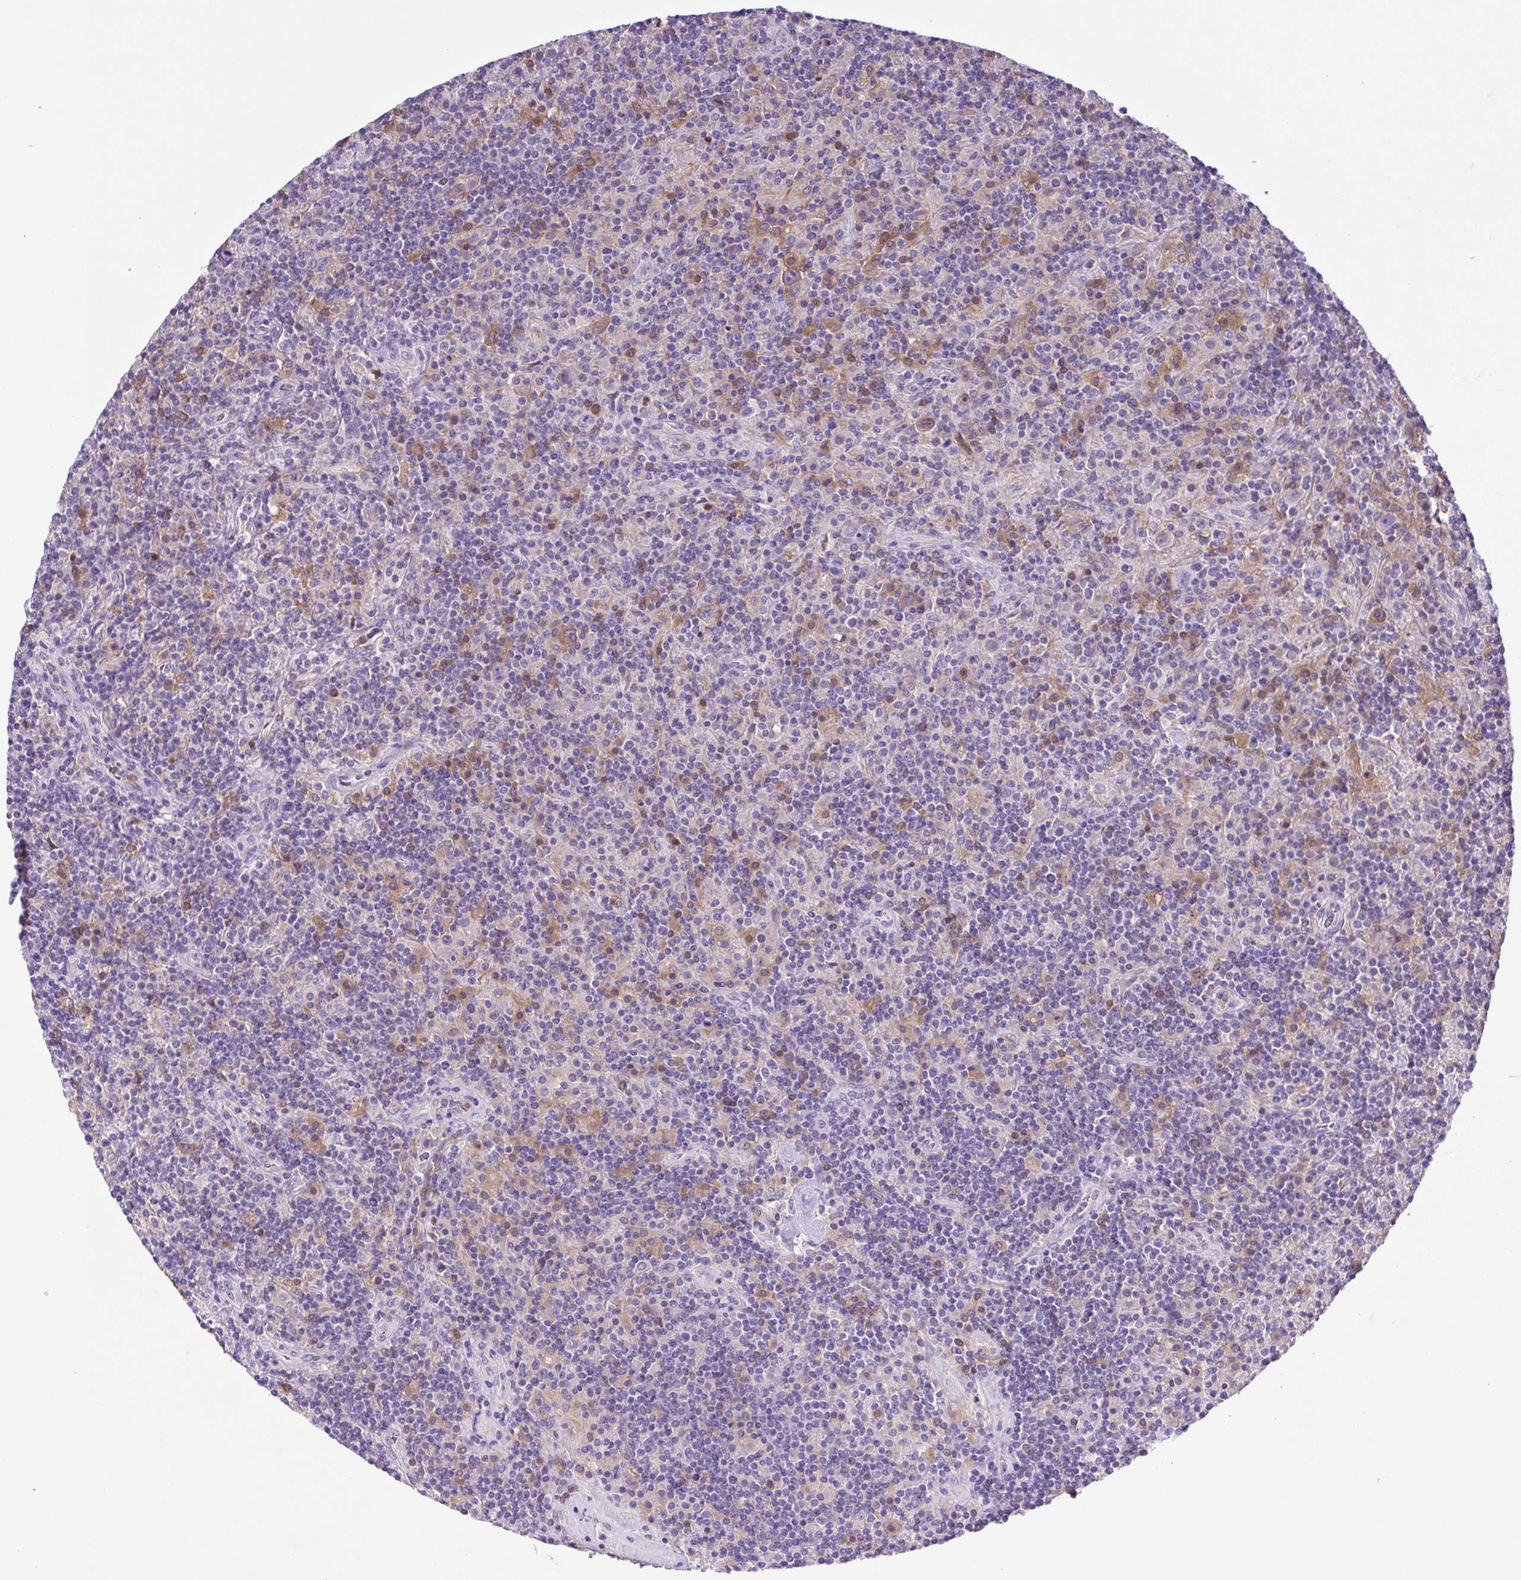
{"staining": {"intensity": "negative", "quantity": "none", "location": "none"}, "tissue": "lymphoma", "cell_type": "Tumor cells", "image_type": "cancer", "snomed": [{"axis": "morphology", "description": "Hodgkin's disease, NOS"}, {"axis": "topography", "description": "Lymph node"}], "caption": "Lymphoma stained for a protein using immunohistochemistry (IHC) reveals no staining tumor cells.", "gene": "IGFL1", "patient": {"sex": "male", "age": 70}}